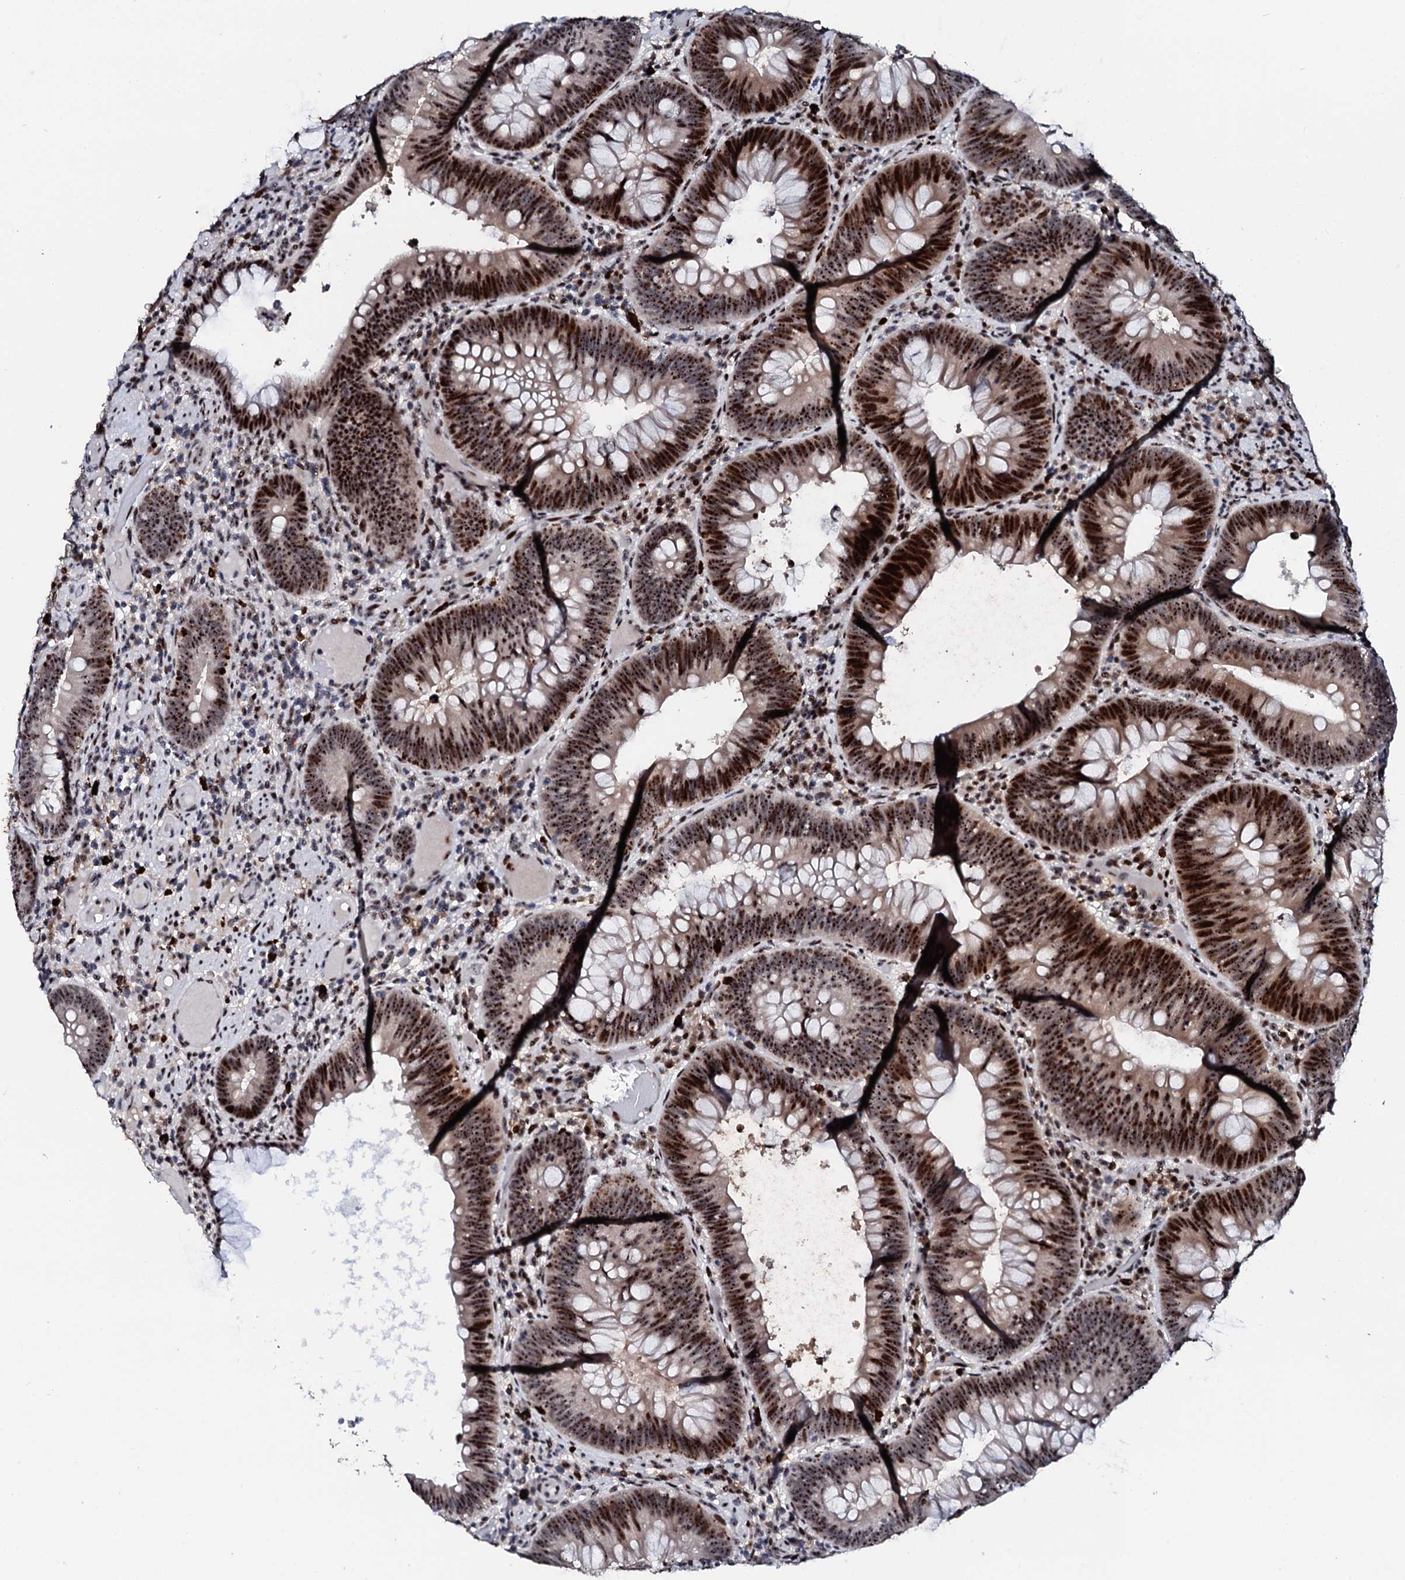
{"staining": {"intensity": "strong", "quantity": ">75%", "location": "nuclear"}, "tissue": "colorectal cancer", "cell_type": "Tumor cells", "image_type": "cancer", "snomed": [{"axis": "morphology", "description": "Adenocarcinoma, NOS"}, {"axis": "topography", "description": "Rectum"}], "caption": "The histopathology image displays immunohistochemical staining of adenocarcinoma (colorectal). There is strong nuclear expression is identified in approximately >75% of tumor cells.", "gene": "NEUROG3", "patient": {"sex": "female", "age": 75}}